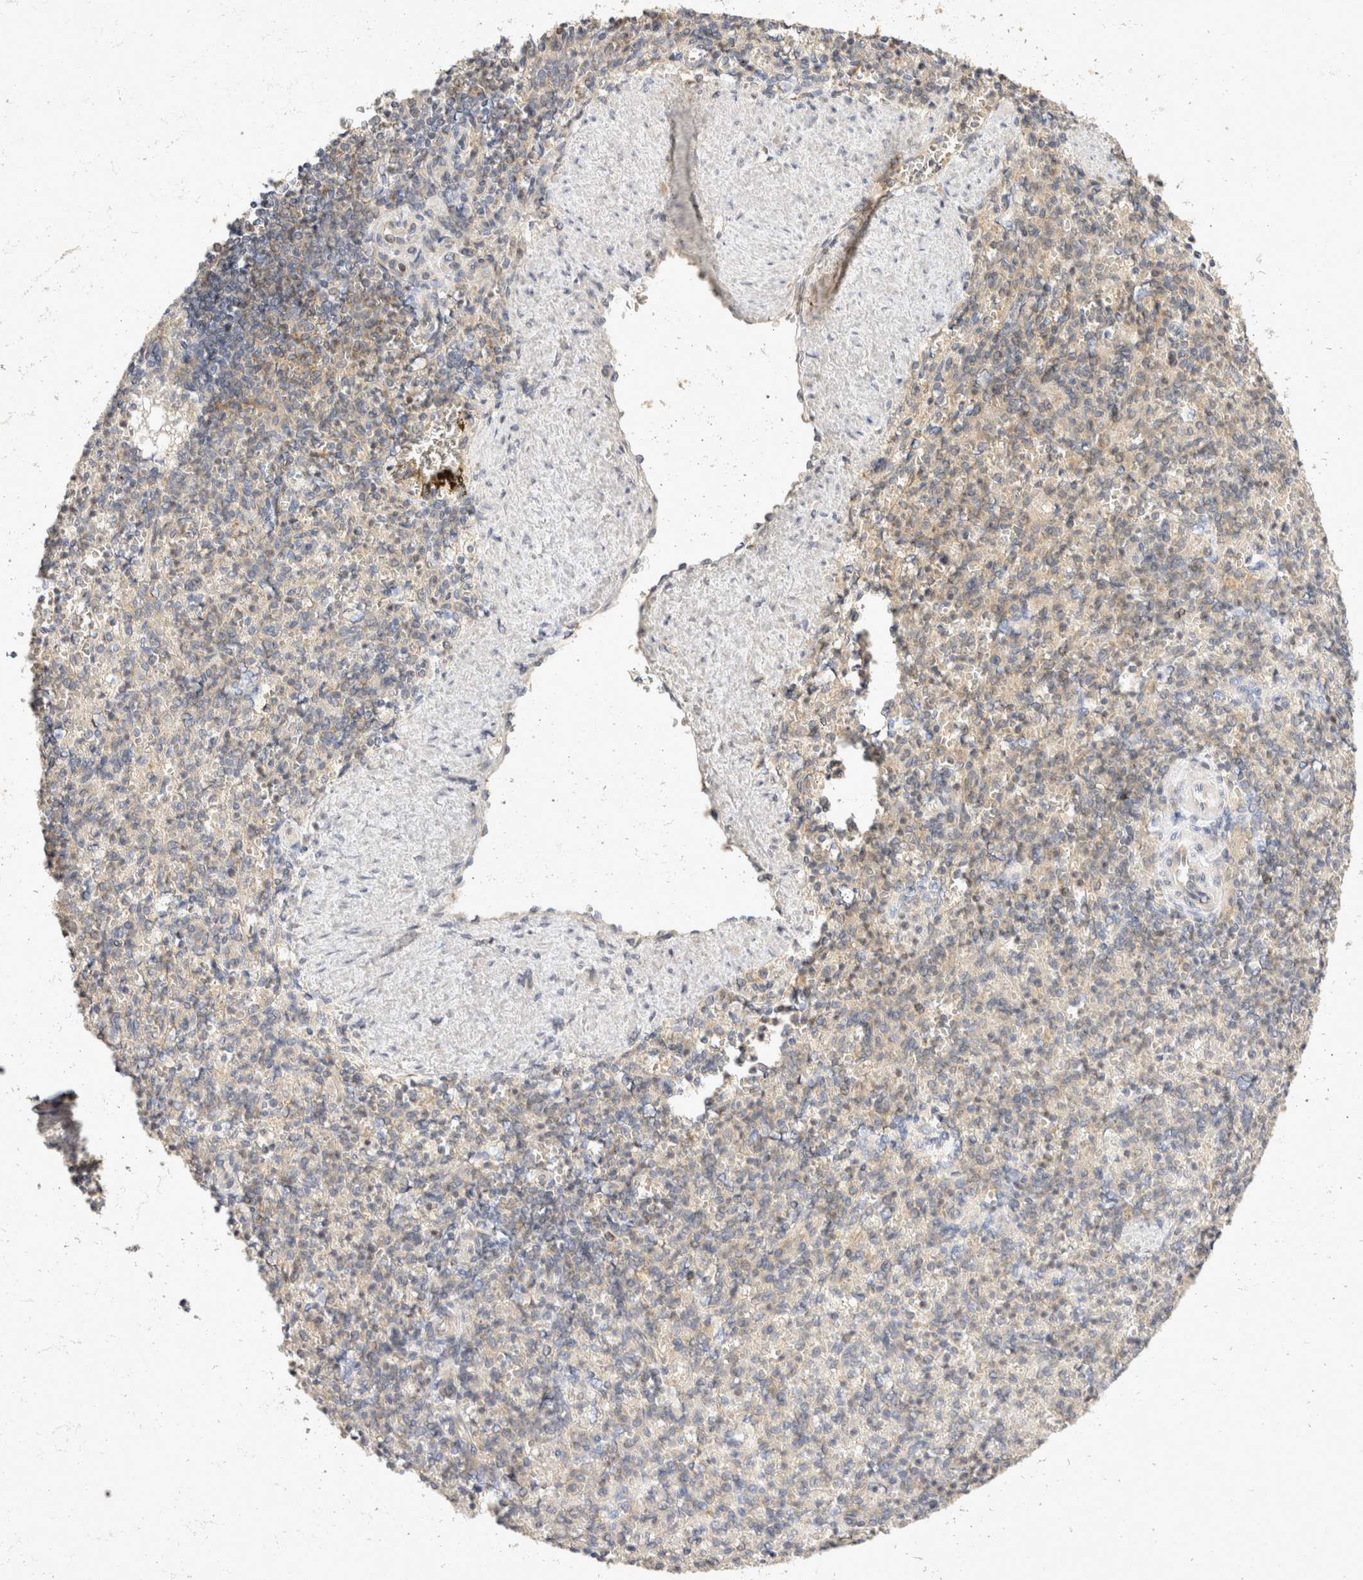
{"staining": {"intensity": "weak", "quantity": "<25%", "location": "cytoplasmic/membranous"}, "tissue": "spleen", "cell_type": "Cells in red pulp", "image_type": "normal", "snomed": [{"axis": "morphology", "description": "Normal tissue, NOS"}, {"axis": "topography", "description": "Spleen"}], "caption": "A histopathology image of spleen stained for a protein reveals no brown staining in cells in red pulp. The staining is performed using DAB brown chromogen with nuclei counter-stained in using hematoxylin.", "gene": "EIF4G3", "patient": {"sex": "female", "age": 74}}